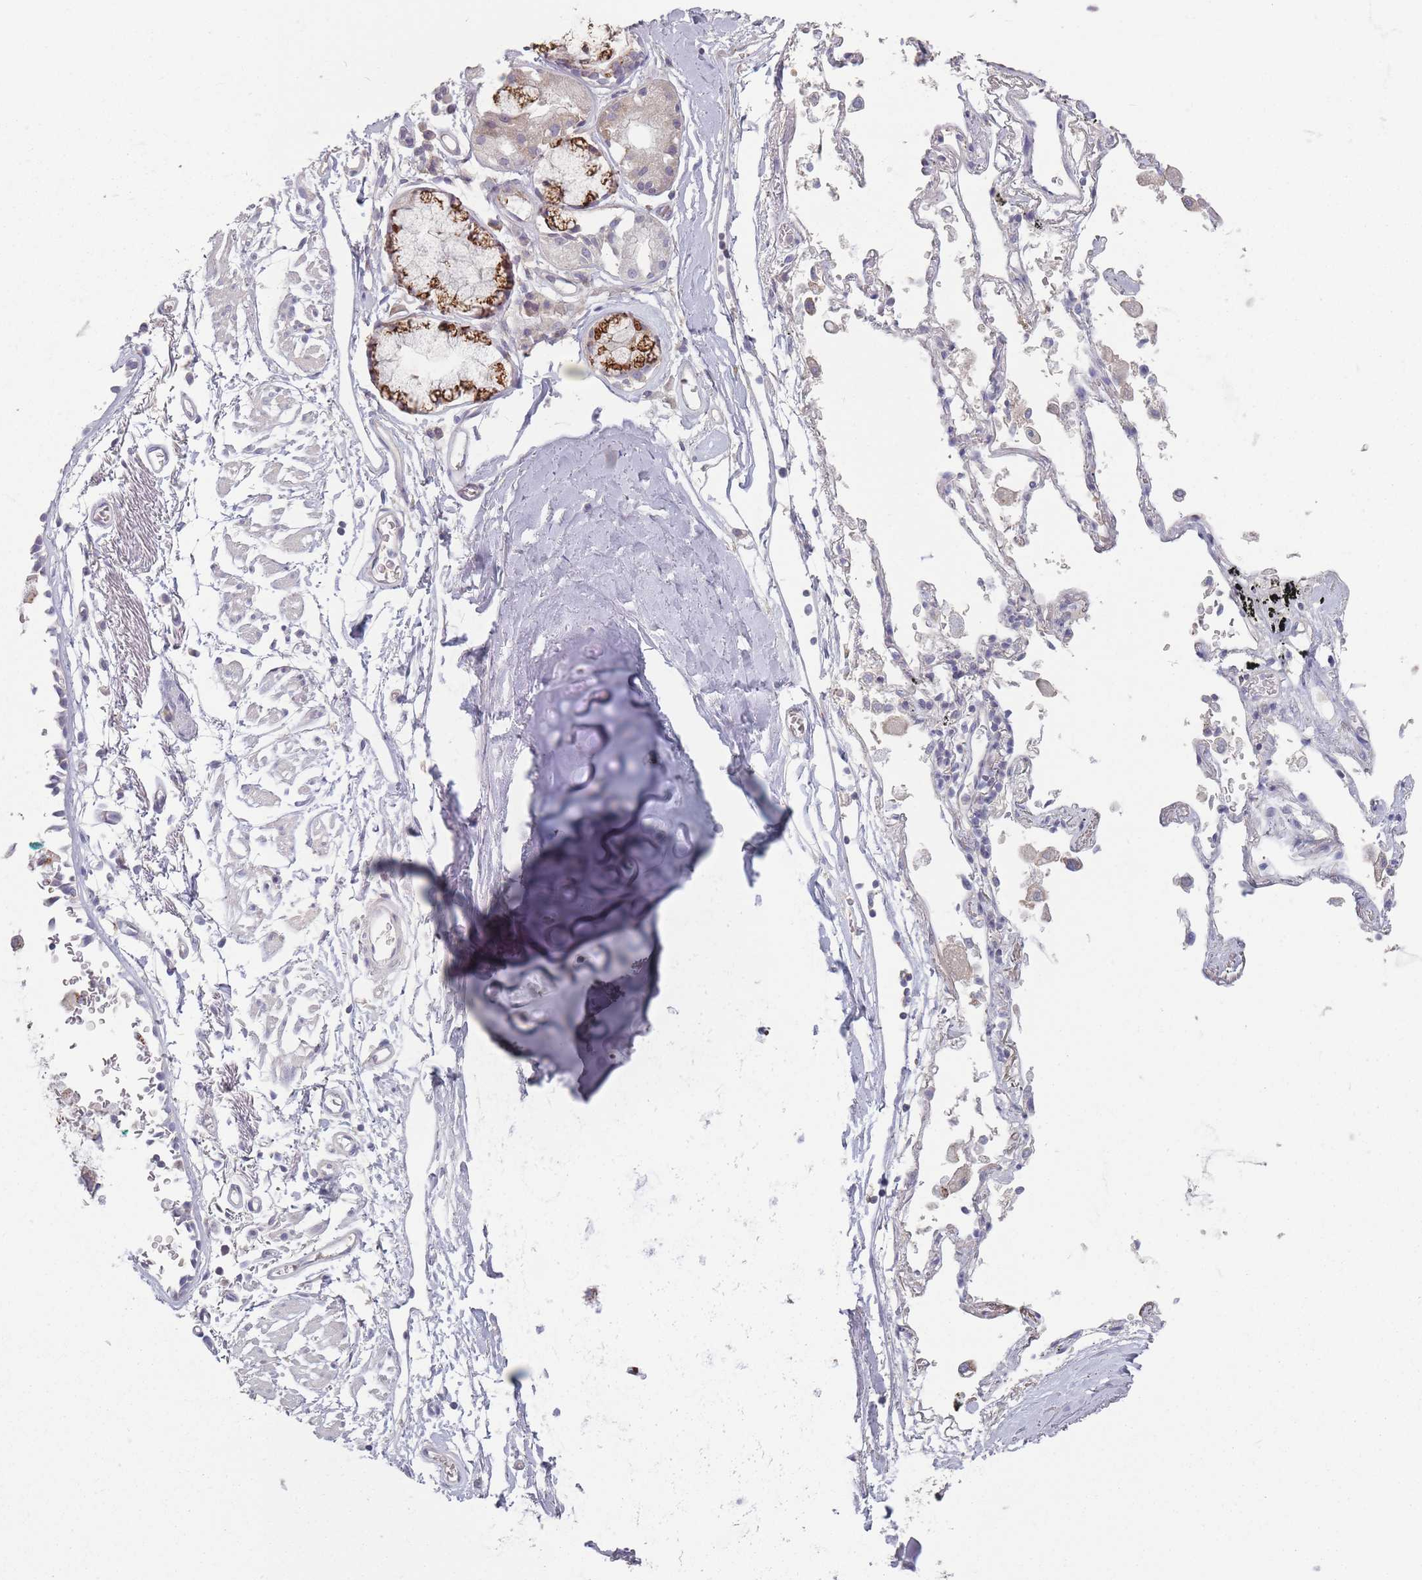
{"staining": {"intensity": "moderate", "quantity": "<25%", "location": "nuclear"}, "tissue": "soft tissue", "cell_type": "Chondrocytes", "image_type": "normal", "snomed": [{"axis": "morphology", "description": "Normal tissue, NOS"}, {"axis": "topography", "description": "Cartilage tissue"}], "caption": "Immunohistochemical staining of benign soft tissue exhibits moderate nuclear protein staining in about <25% of chondrocytes.", "gene": "AKAIN1", "patient": {"sex": "male", "age": 73}}